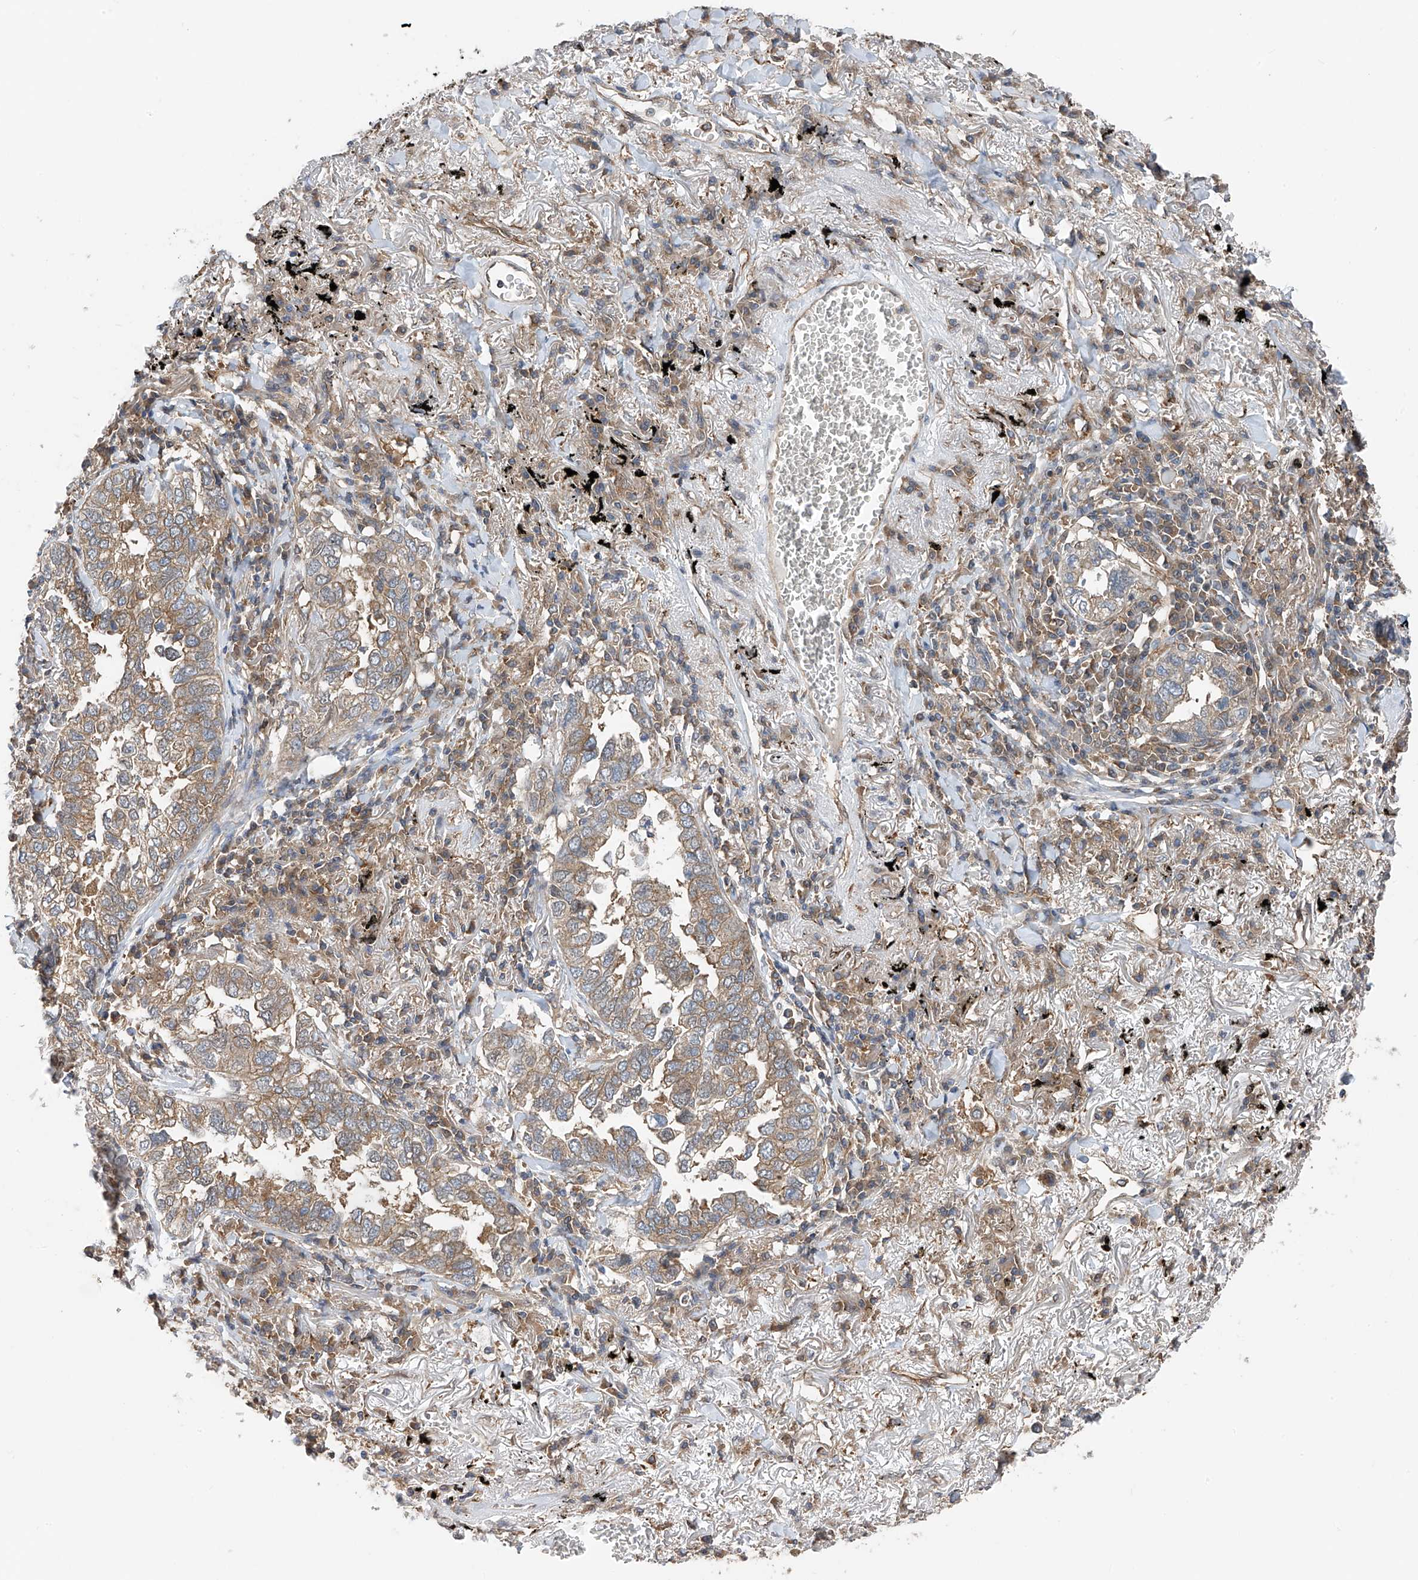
{"staining": {"intensity": "weak", "quantity": ">75%", "location": "cytoplasmic/membranous"}, "tissue": "lung cancer", "cell_type": "Tumor cells", "image_type": "cancer", "snomed": [{"axis": "morphology", "description": "Adenocarcinoma, NOS"}, {"axis": "topography", "description": "Lung"}], "caption": "This micrograph demonstrates IHC staining of lung adenocarcinoma, with low weak cytoplasmic/membranous staining in approximately >75% of tumor cells.", "gene": "CHPF", "patient": {"sex": "male", "age": 65}}